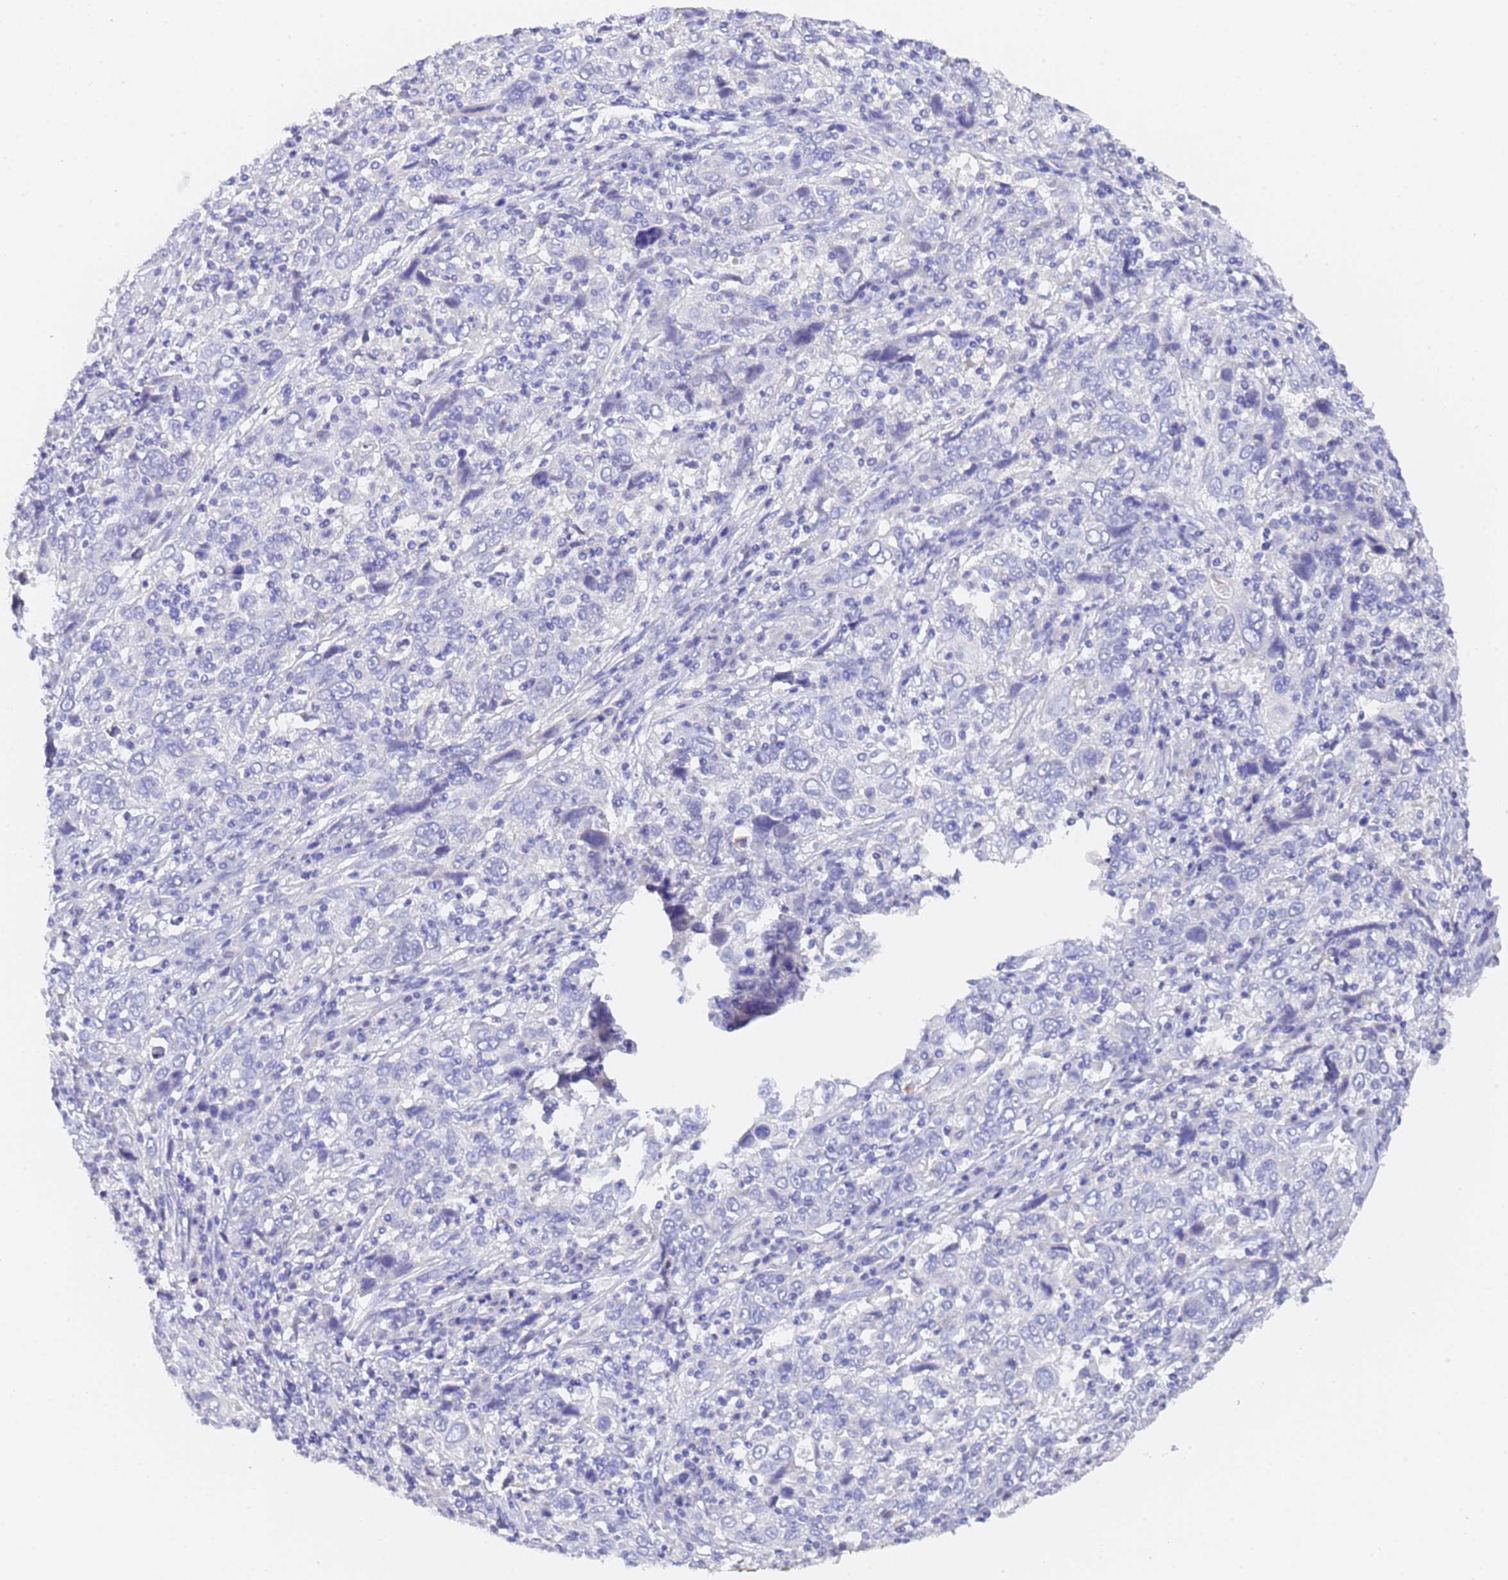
{"staining": {"intensity": "negative", "quantity": "none", "location": "none"}, "tissue": "cervical cancer", "cell_type": "Tumor cells", "image_type": "cancer", "snomed": [{"axis": "morphology", "description": "Squamous cell carcinoma, NOS"}, {"axis": "topography", "description": "Cervix"}], "caption": "The histopathology image exhibits no staining of tumor cells in cervical cancer. (DAB (3,3'-diaminobenzidine) IHC, high magnification).", "gene": "GABRA1", "patient": {"sex": "female", "age": 46}}